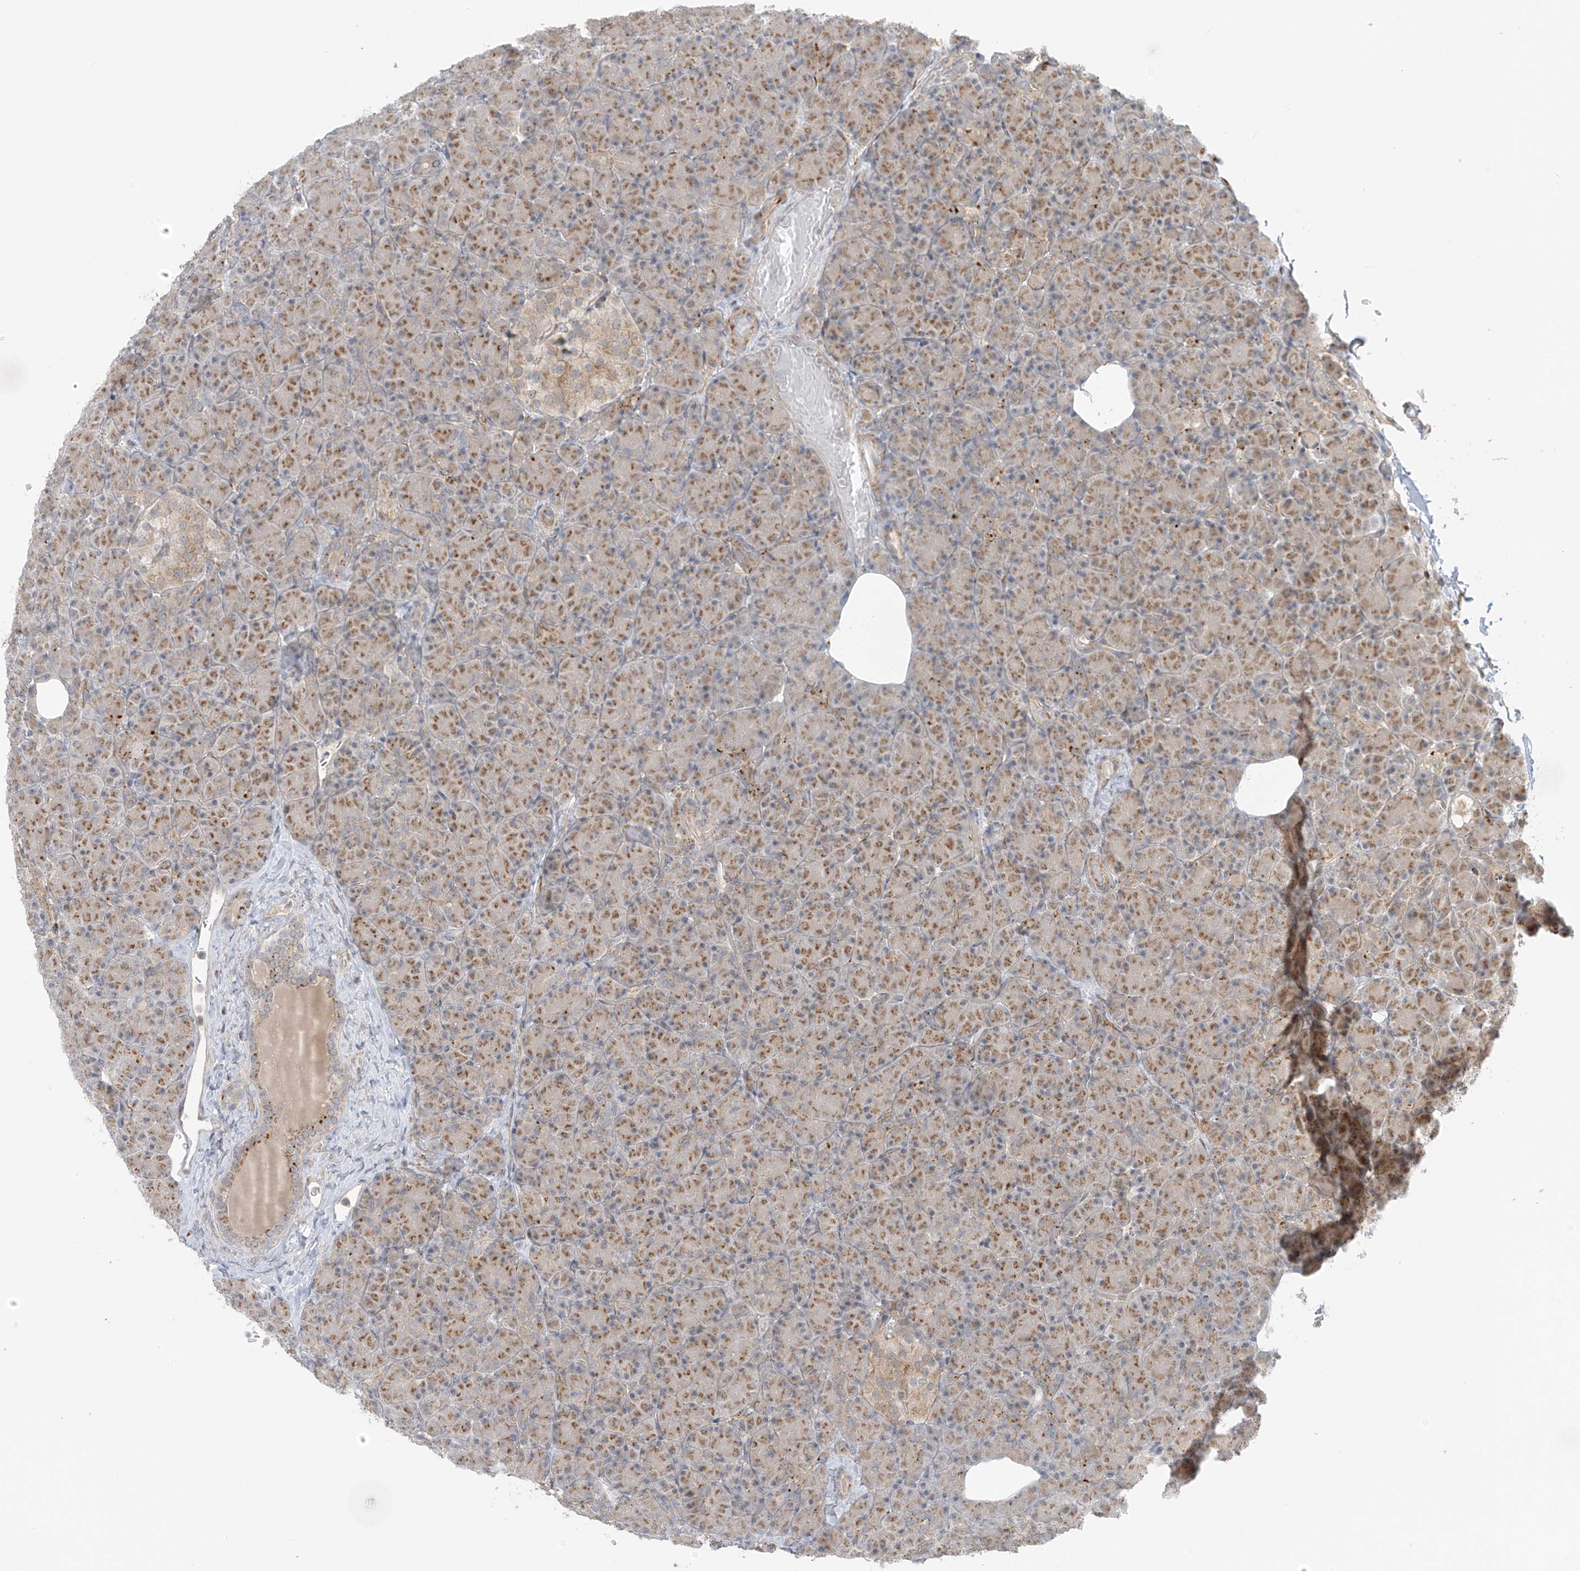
{"staining": {"intensity": "moderate", "quantity": ">75%", "location": "cytoplasmic/membranous"}, "tissue": "pancreas", "cell_type": "Exocrine glandular cells", "image_type": "normal", "snomed": [{"axis": "morphology", "description": "Normal tissue, NOS"}, {"axis": "topography", "description": "Pancreas"}], "caption": "DAB immunohistochemical staining of normal human pancreas shows moderate cytoplasmic/membranous protein expression in approximately >75% of exocrine glandular cells.", "gene": "HS6ST2", "patient": {"sex": "female", "age": 43}}